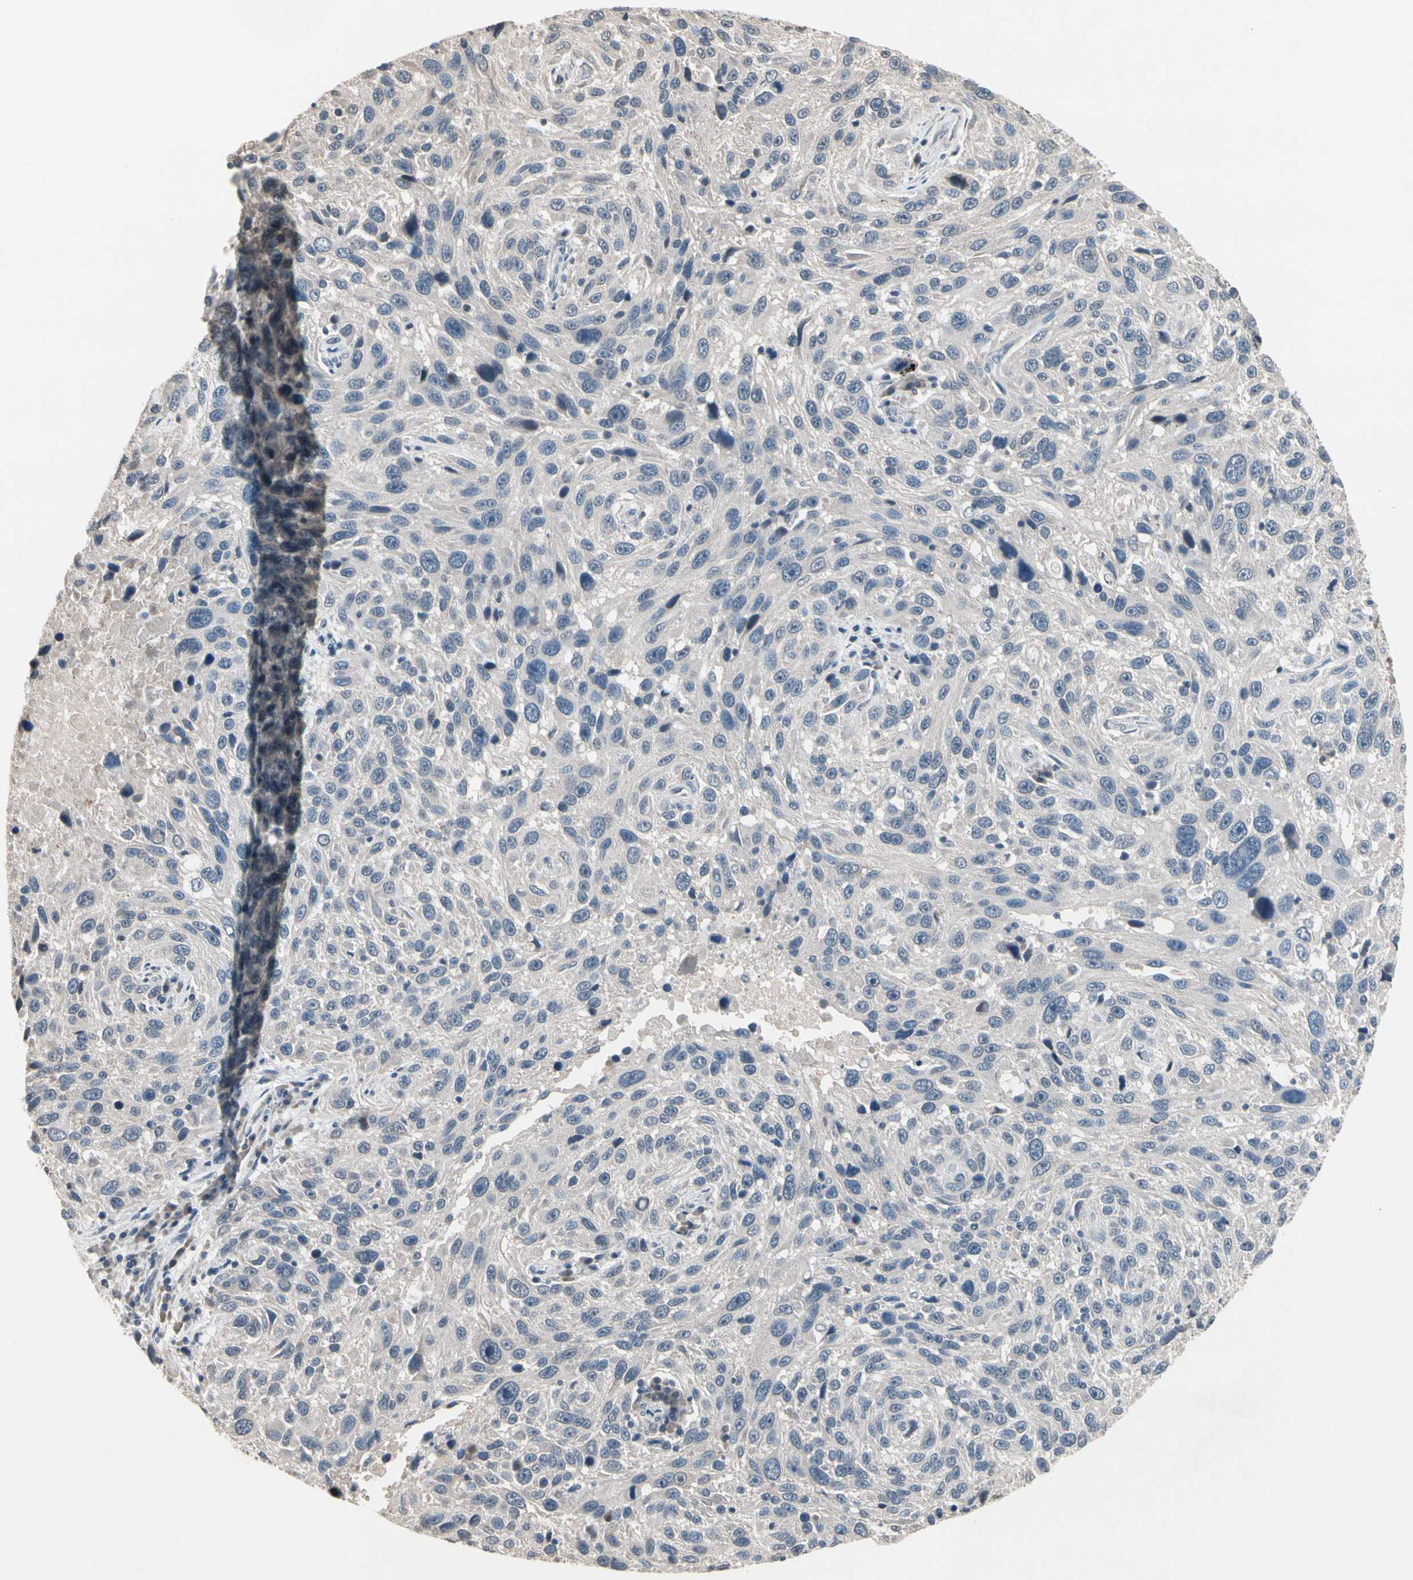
{"staining": {"intensity": "negative", "quantity": "none", "location": "none"}, "tissue": "melanoma", "cell_type": "Tumor cells", "image_type": "cancer", "snomed": [{"axis": "morphology", "description": "Malignant melanoma, NOS"}, {"axis": "topography", "description": "Skin"}], "caption": "A micrograph of human melanoma is negative for staining in tumor cells.", "gene": "SV2A", "patient": {"sex": "male", "age": 53}}